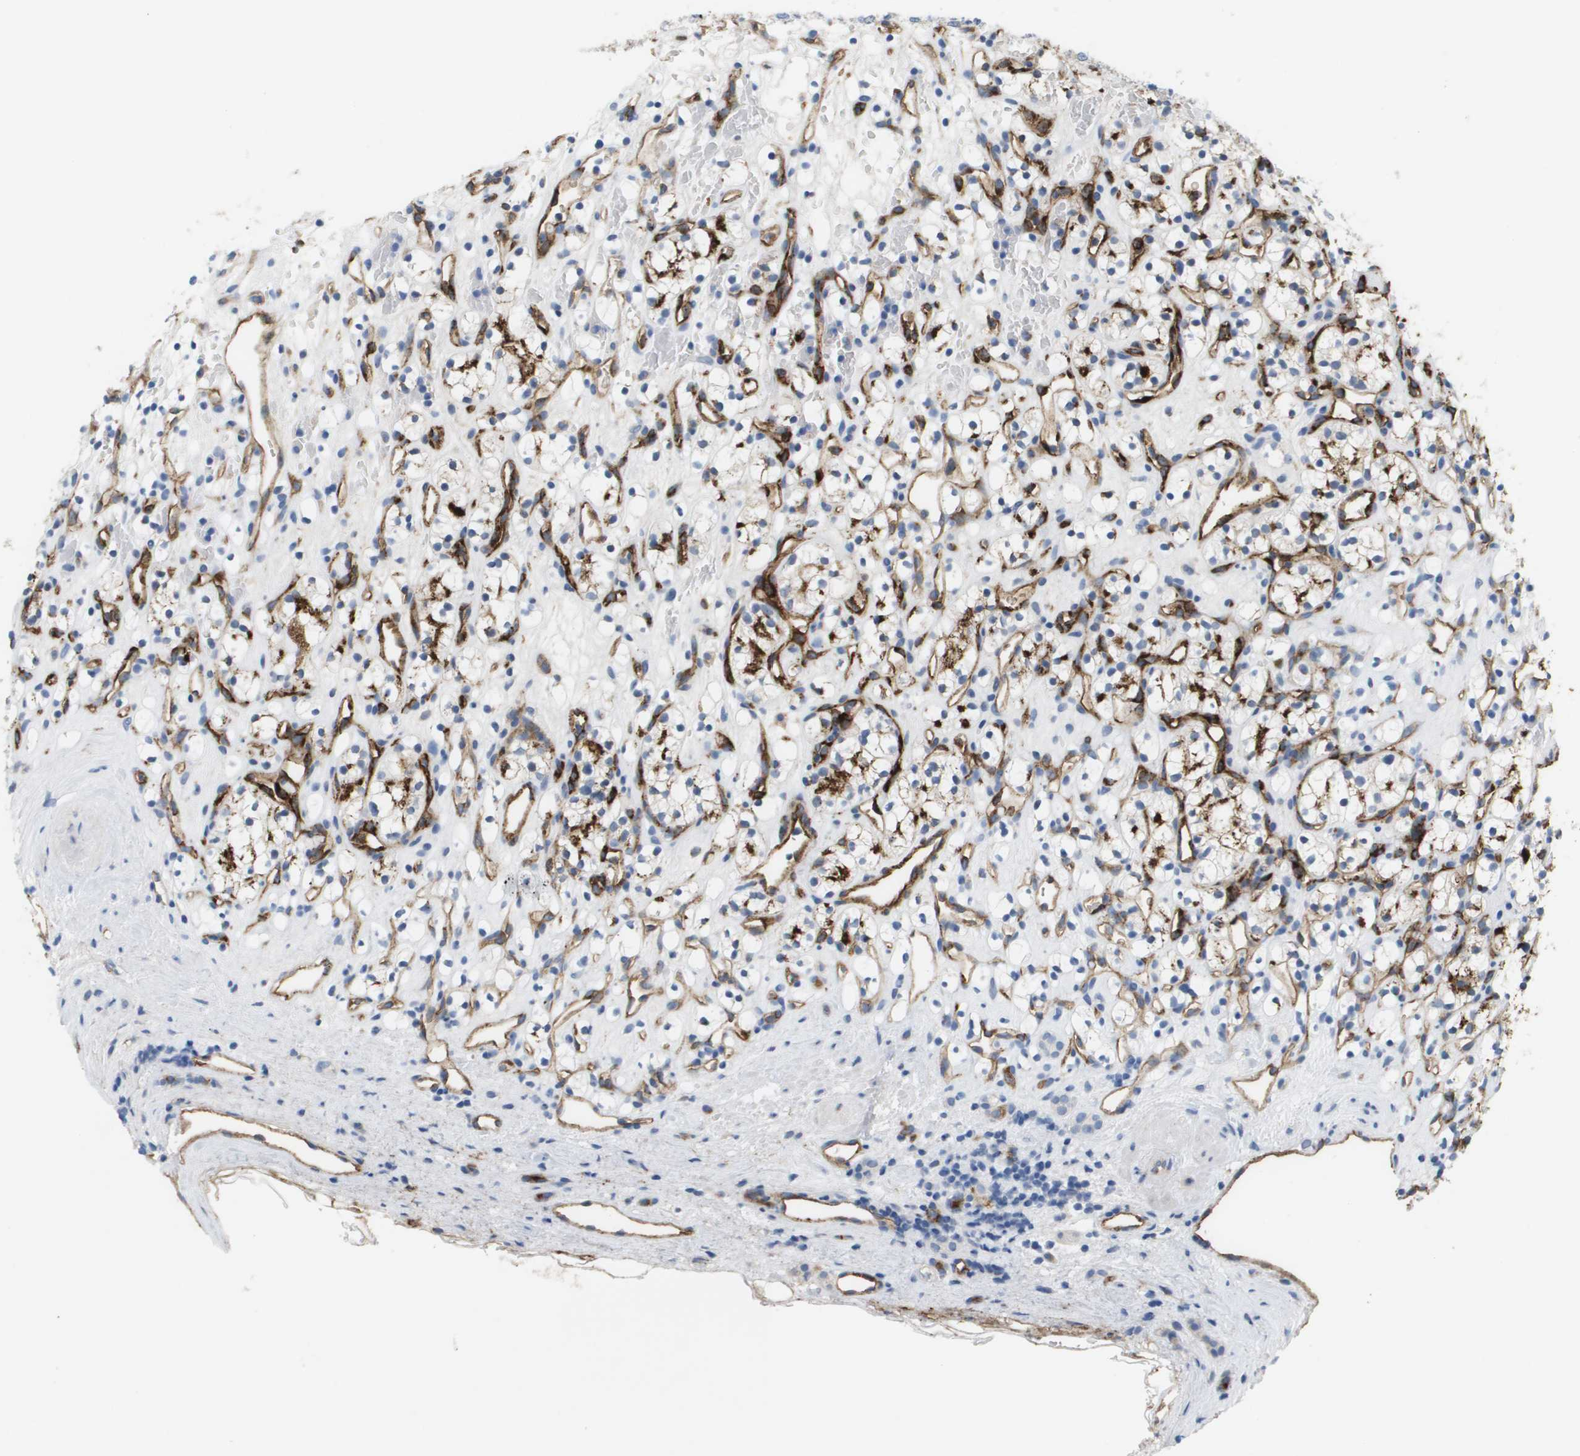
{"staining": {"intensity": "negative", "quantity": "none", "location": "none"}, "tissue": "renal cancer", "cell_type": "Tumor cells", "image_type": "cancer", "snomed": [{"axis": "morphology", "description": "Adenocarcinoma, NOS"}, {"axis": "topography", "description": "Kidney"}], "caption": "Renal adenocarcinoma stained for a protein using immunohistochemistry (IHC) exhibits no positivity tumor cells.", "gene": "ANGPT2", "patient": {"sex": "female", "age": 60}}